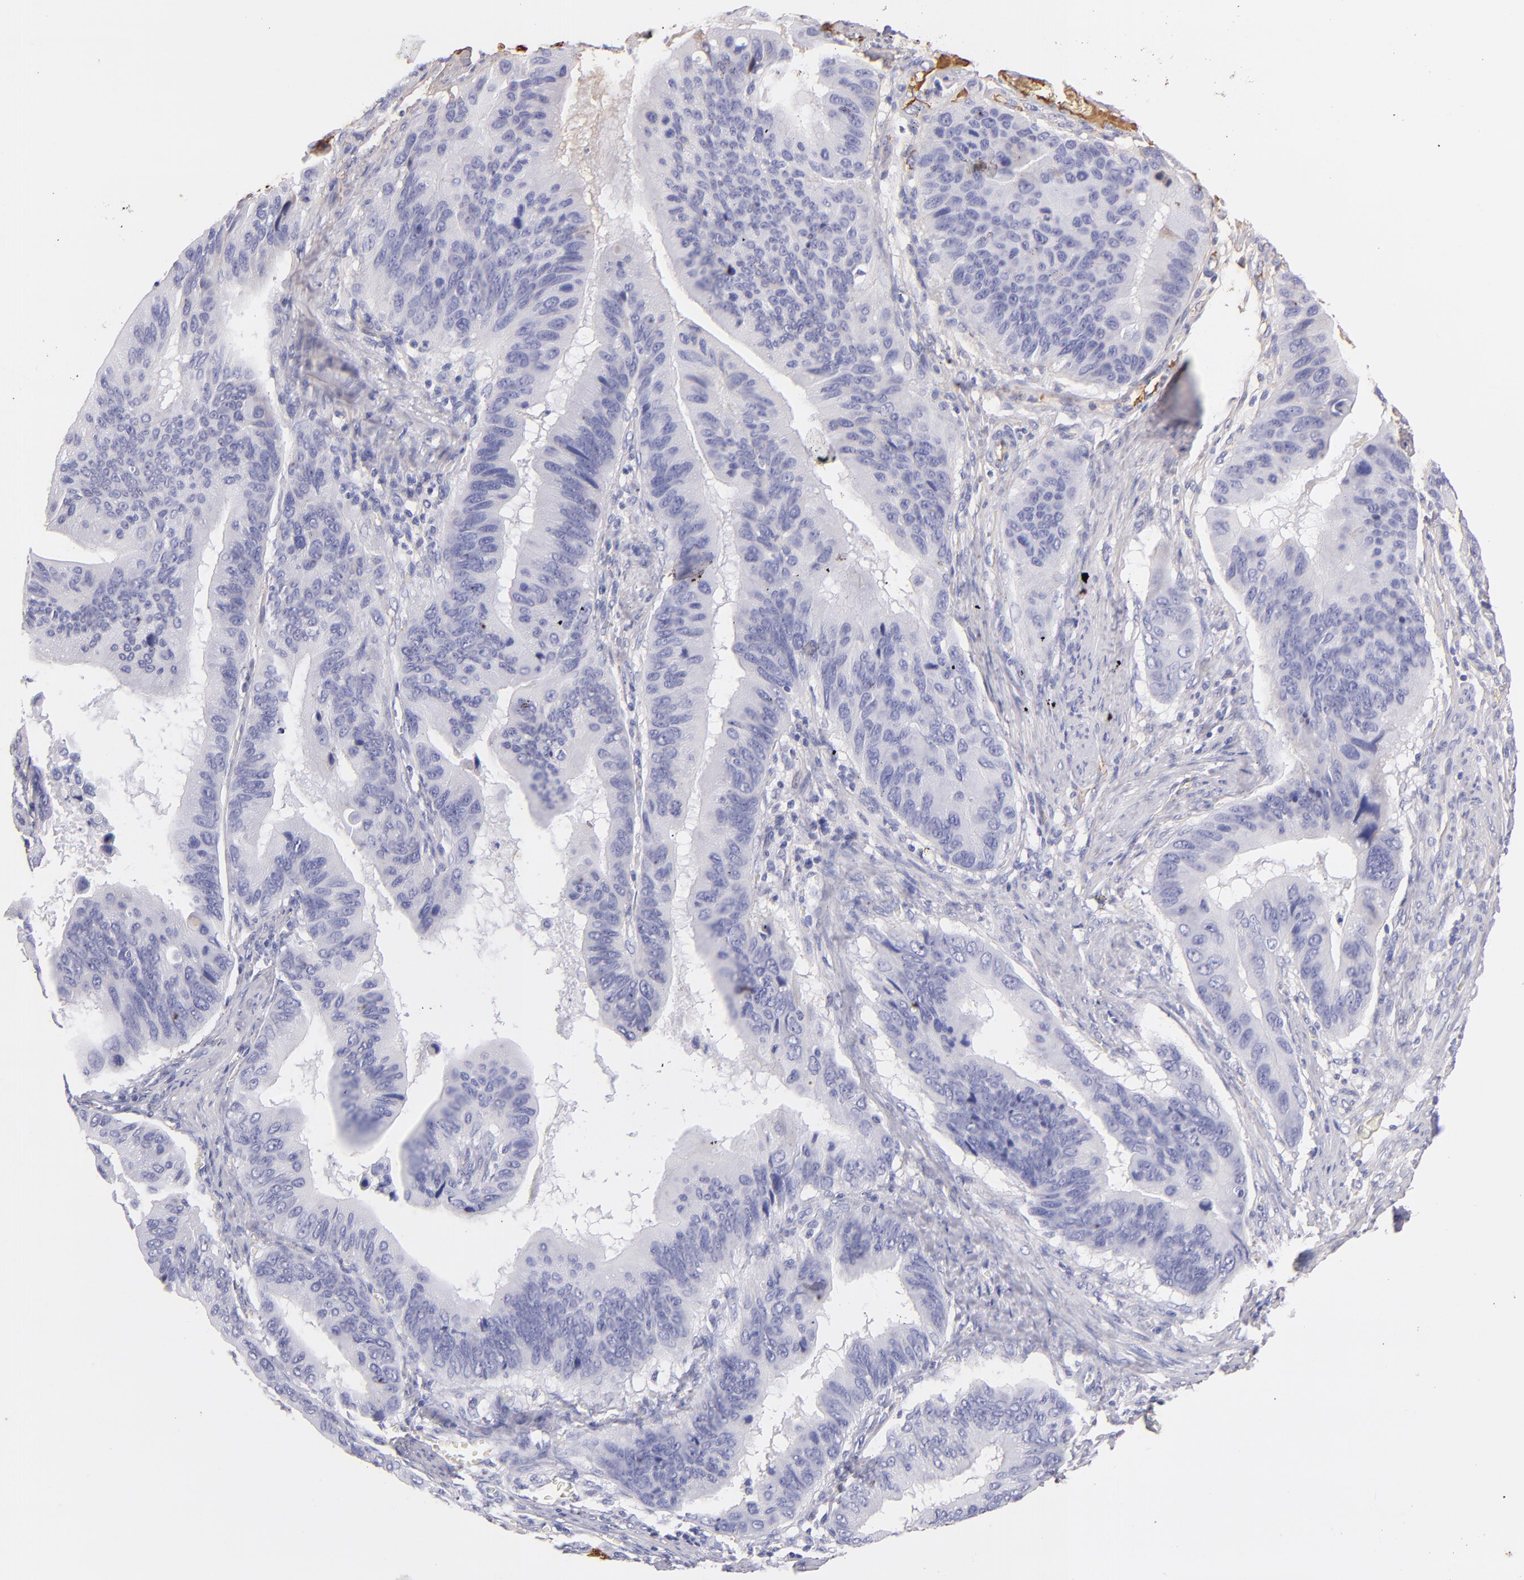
{"staining": {"intensity": "negative", "quantity": "none", "location": "none"}, "tissue": "stomach cancer", "cell_type": "Tumor cells", "image_type": "cancer", "snomed": [{"axis": "morphology", "description": "Adenocarcinoma, NOS"}, {"axis": "topography", "description": "Stomach, upper"}], "caption": "The immunohistochemistry photomicrograph has no significant staining in tumor cells of stomach adenocarcinoma tissue.", "gene": "FGB", "patient": {"sex": "male", "age": 80}}